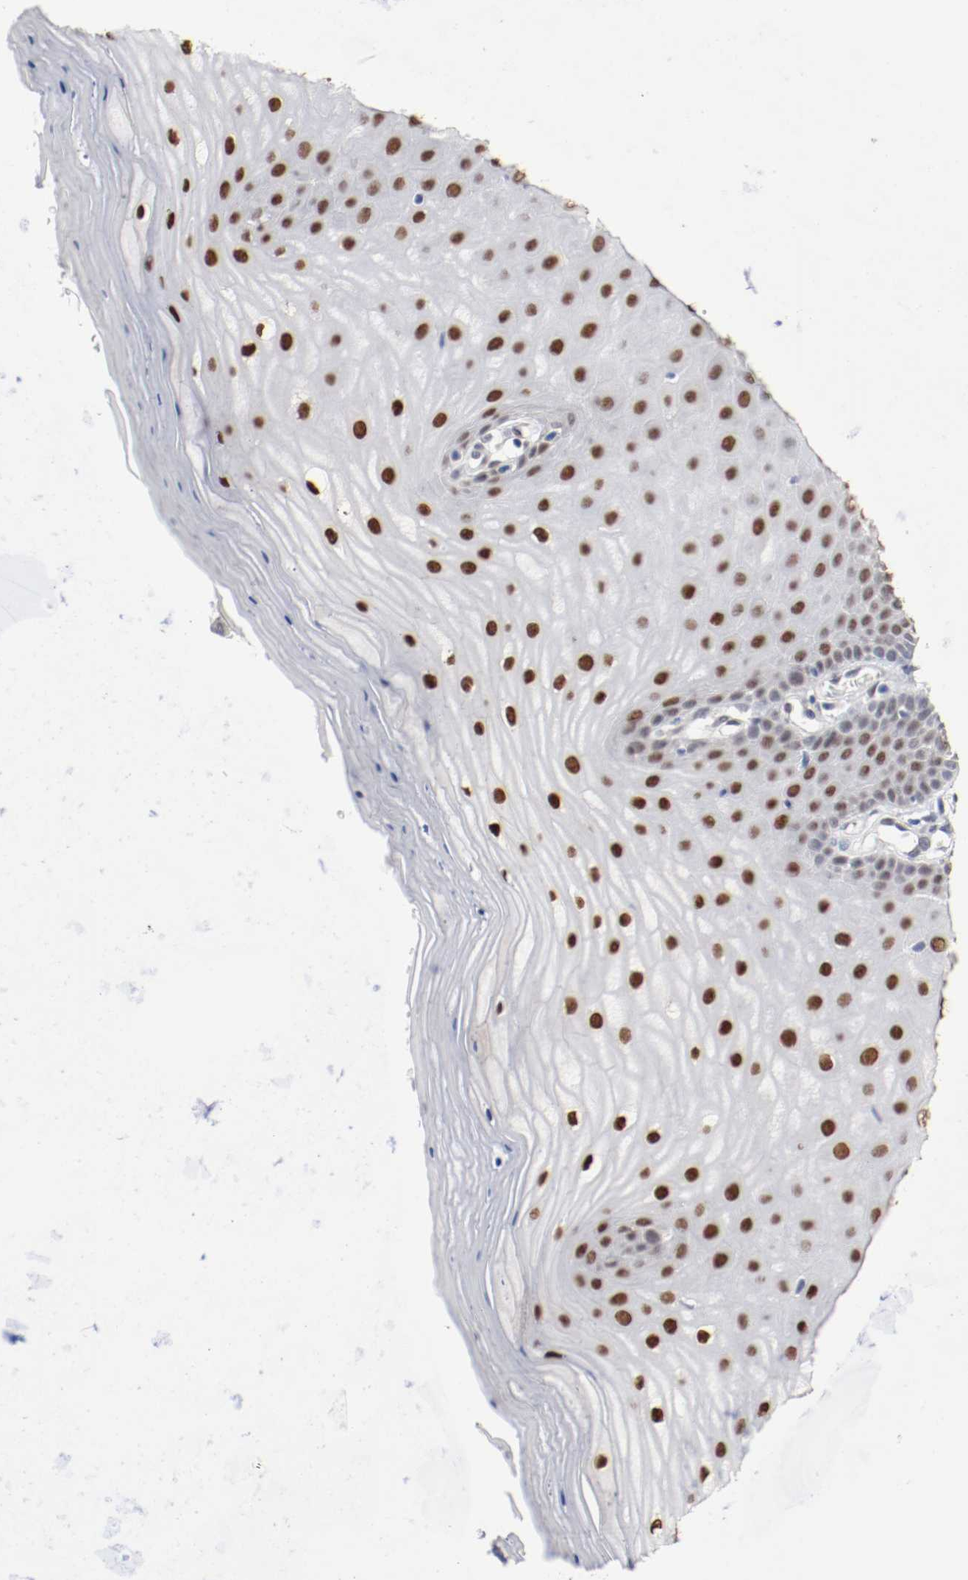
{"staining": {"intensity": "moderate", "quantity": ">75%", "location": "nuclear"}, "tissue": "cervix", "cell_type": "Glandular cells", "image_type": "normal", "snomed": [{"axis": "morphology", "description": "Normal tissue, NOS"}, {"axis": "topography", "description": "Cervix"}], "caption": "IHC image of benign cervix: human cervix stained using immunohistochemistry (IHC) demonstrates medium levels of moderate protein expression localized specifically in the nuclear of glandular cells, appearing as a nuclear brown color.", "gene": "FOSL2", "patient": {"sex": "female", "age": 55}}